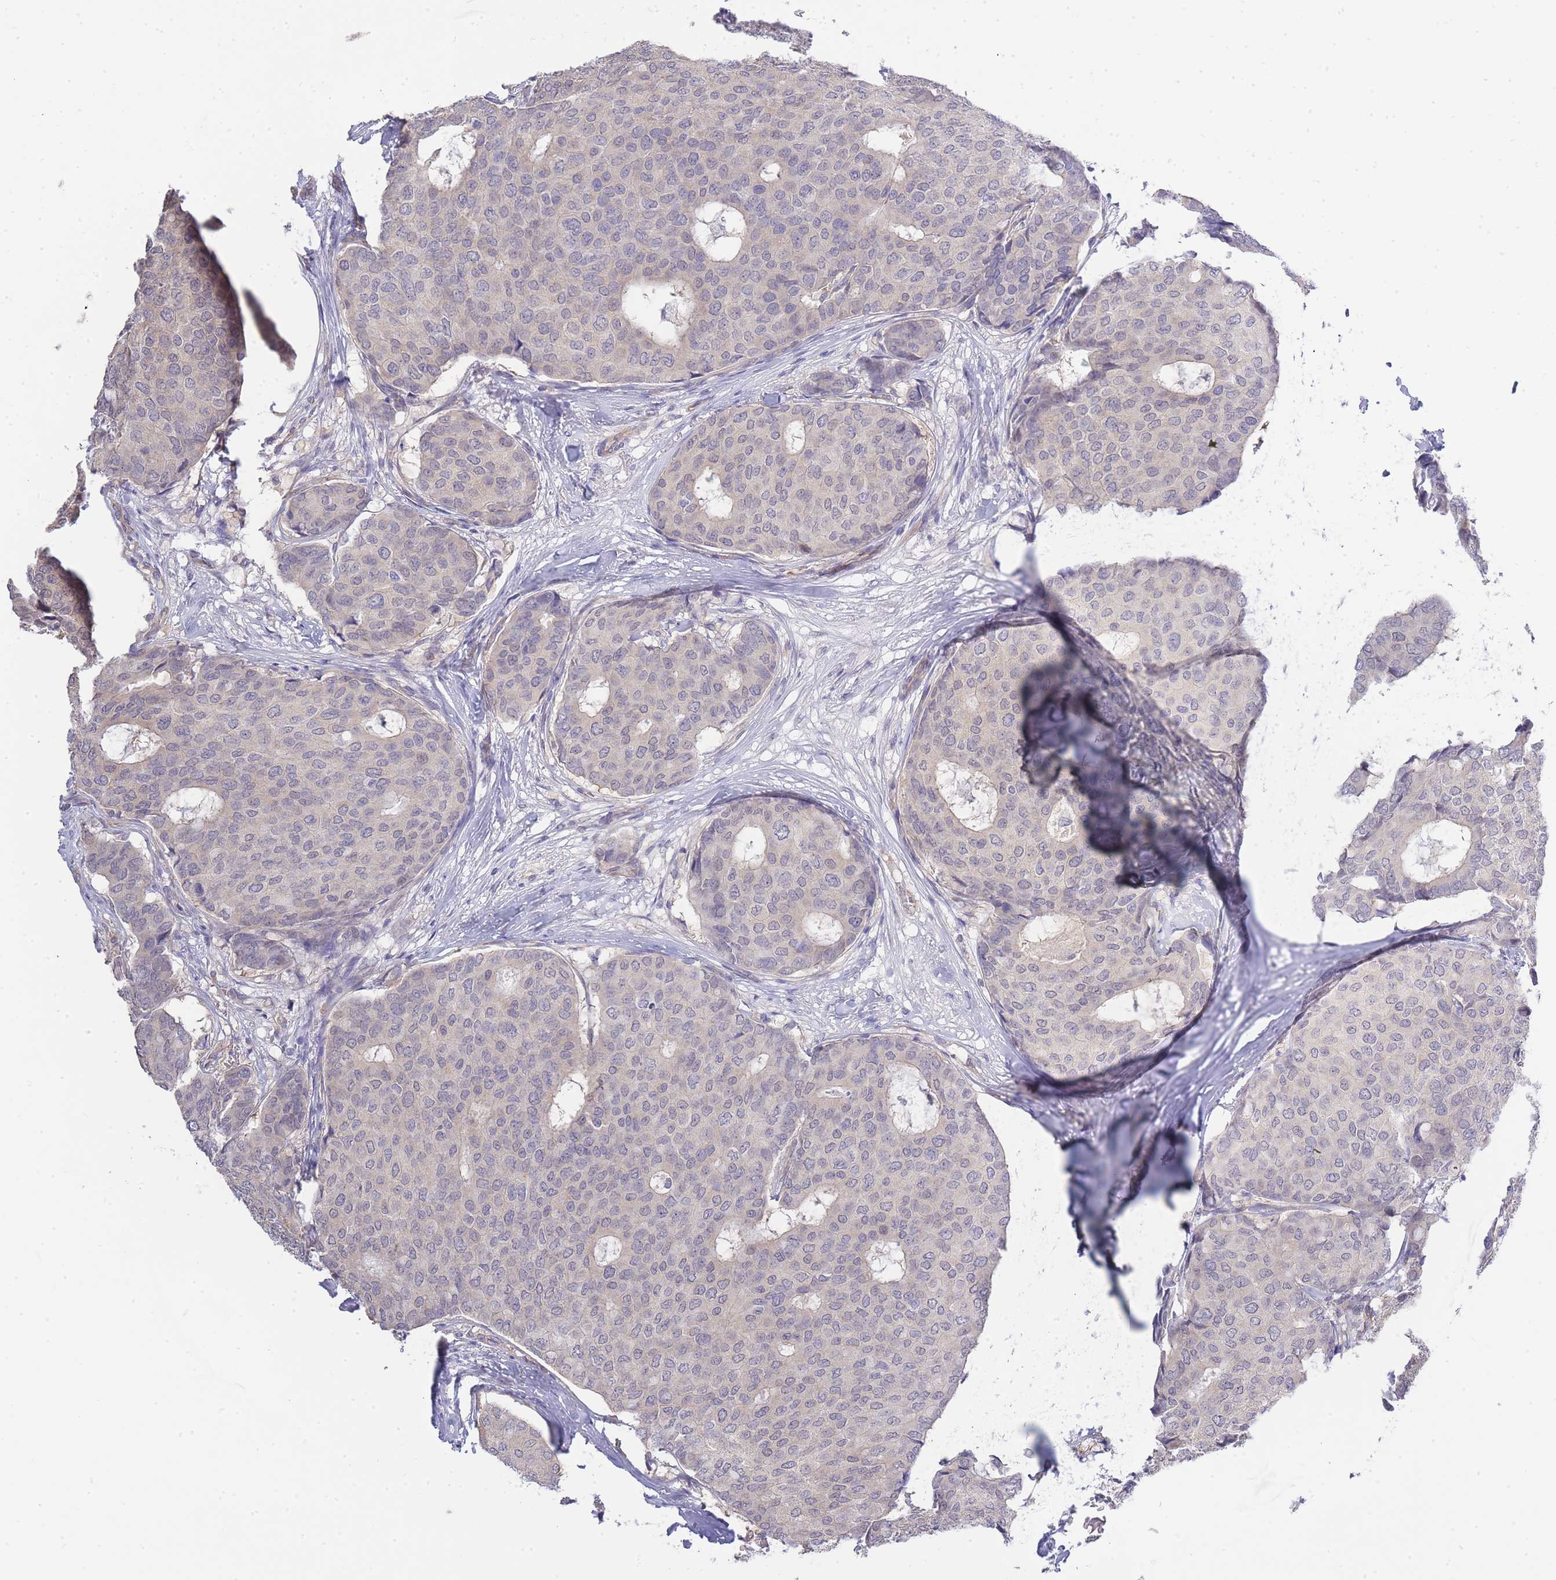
{"staining": {"intensity": "negative", "quantity": "none", "location": "none"}, "tissue": "breast cancer", "cell_type": "Tumor cells", "image_type": "cancer", "snomed": [{"axis": "morphology", "description": "Duct carcinoma"}, {"axis": "topography", "description": "Breast"}], "caption": "The immunohistochemistry micrograph has no significant expression in tumor cells of invasive ductal carcinoma (breast) tissue.", "gene": "C19orf25", "patient": {"sex": "female", "age": 75}}